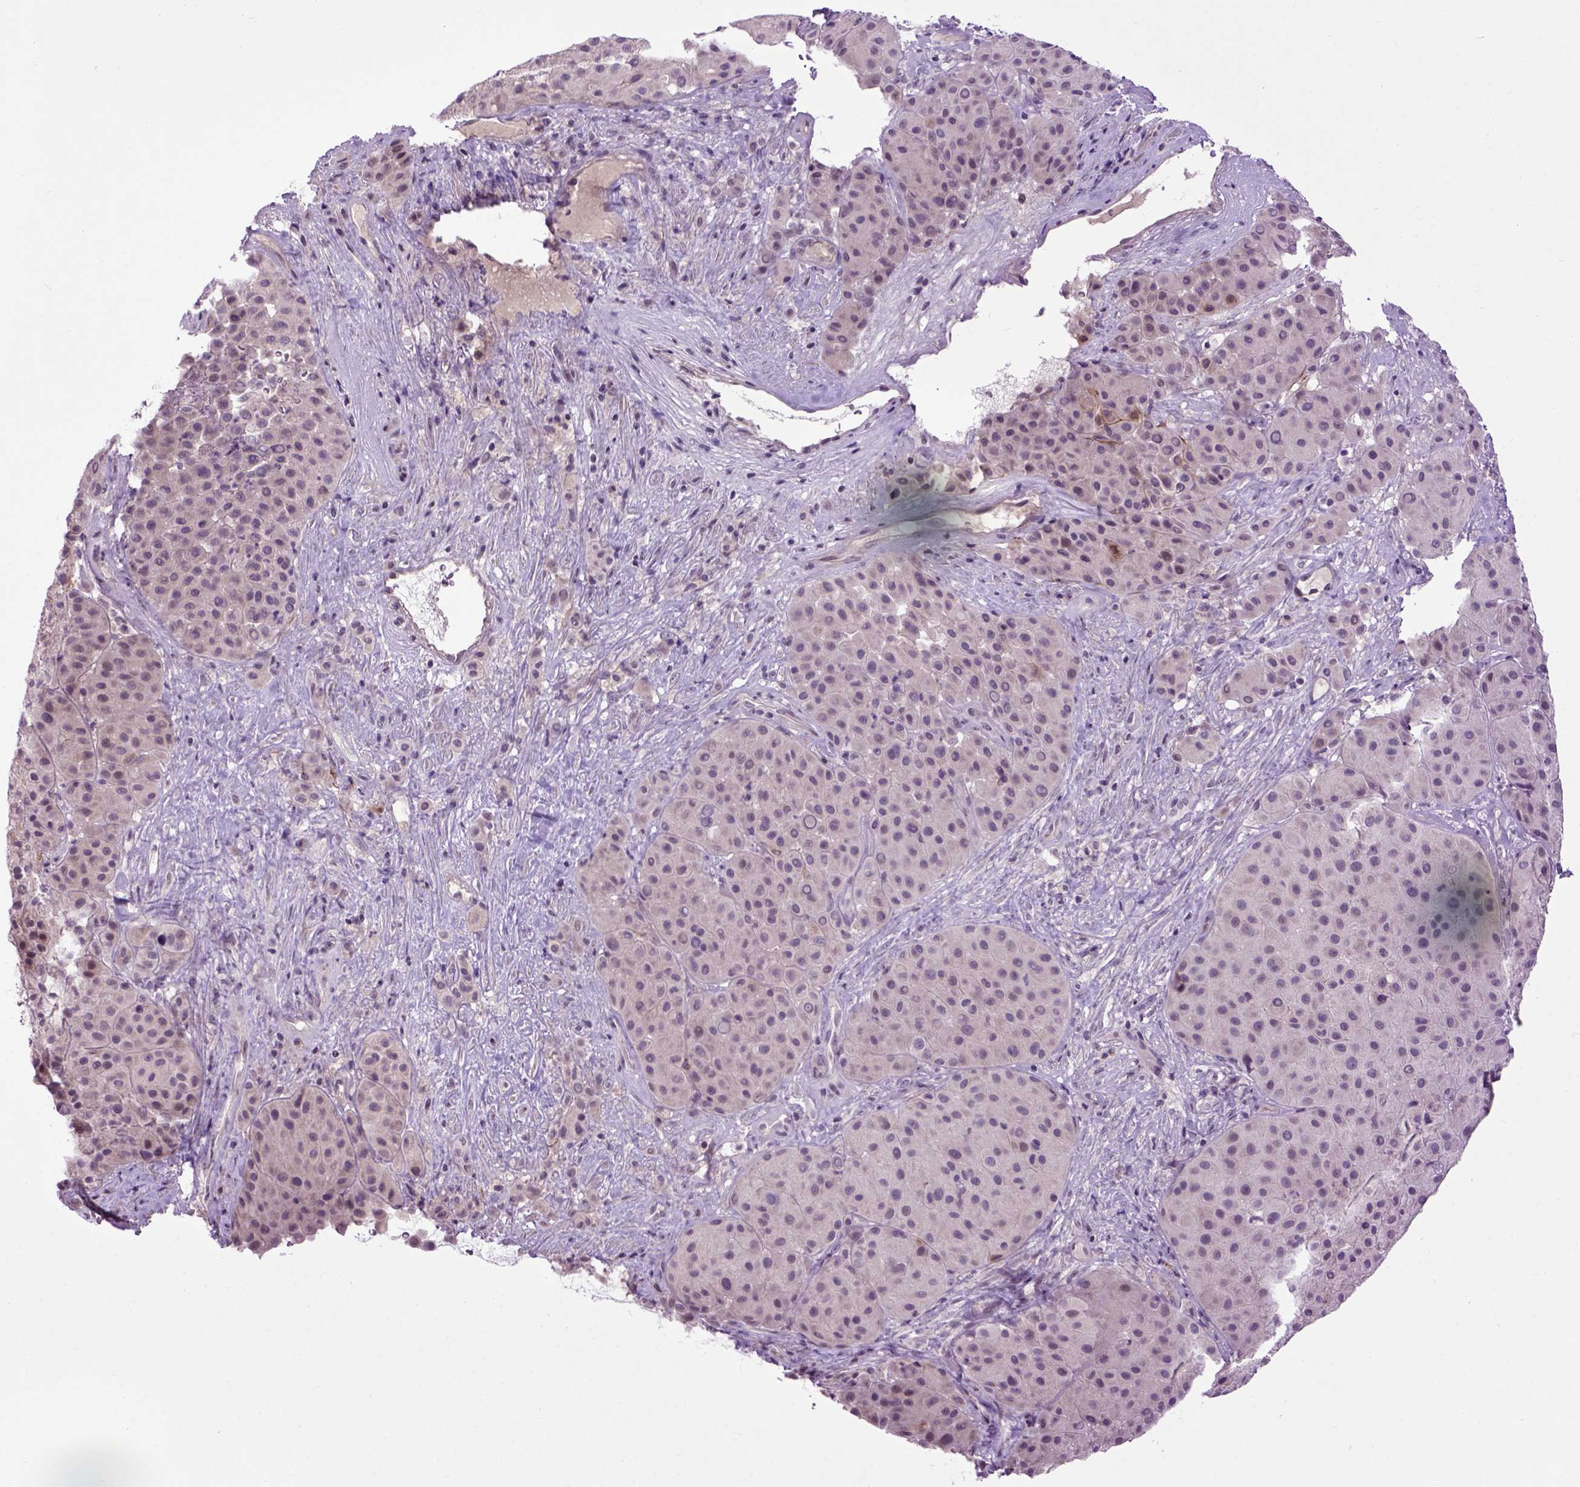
{"staining": {"intensity": "negative", "quantity": "none", "location": "none"}, "tissue": "melanoma", "cell_type": "Tumor cells", "image_type": "cancer", "snomed": [{"axis": "morphology", "description": "Malignant melanoma, Metastatic site"}, {"axis": "topography", "description": "Smooth muscle"}], "caption": "Photomicrograph shows no significant protein expression in tumor cells of malignant melanoma (metastatic site).", "gene": "EMILIN3", "patient": {"sex": "male", "age": 41}}